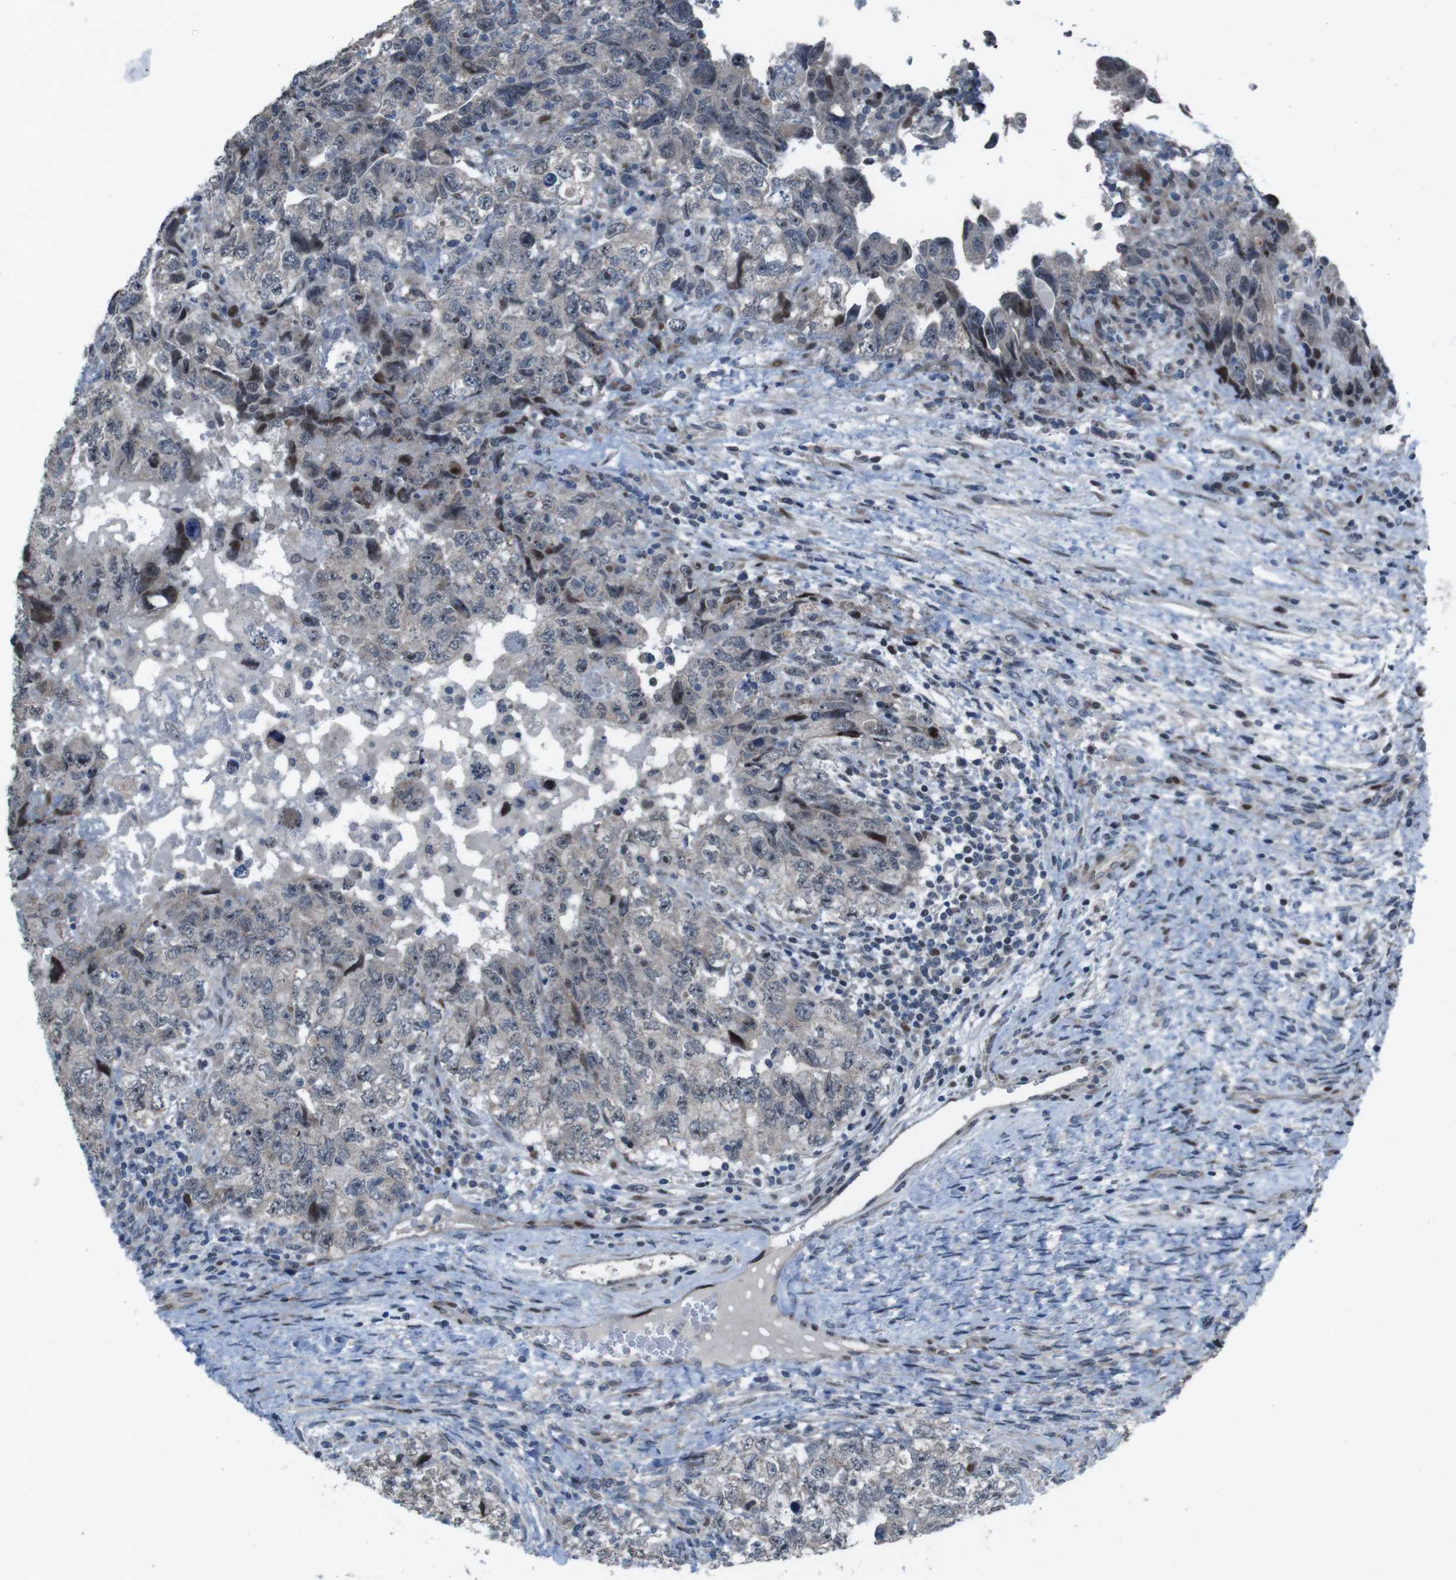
{"staining": {"intensity": "moderate", "quantity": "<25%", "location": "nuclear"}, "tissue": "testis cancer", "cell_type": "Tumor cells", "image_type": "cancer", "snomed": [{"axis": "morphology", "description": "Carcinoma, Embryonal, NOS"}, {"axis": "topography", "description": "Testis"}], "caption": "Immunohistochemistry image of testis cancer (embryonal carcinoma) stained for a protein (brown), which exhibits low levels of moderate nuclear staining in about <25% of tumor cells.", "gene": "PBRM1", "patient": {"sex": "male", "age": 36}}